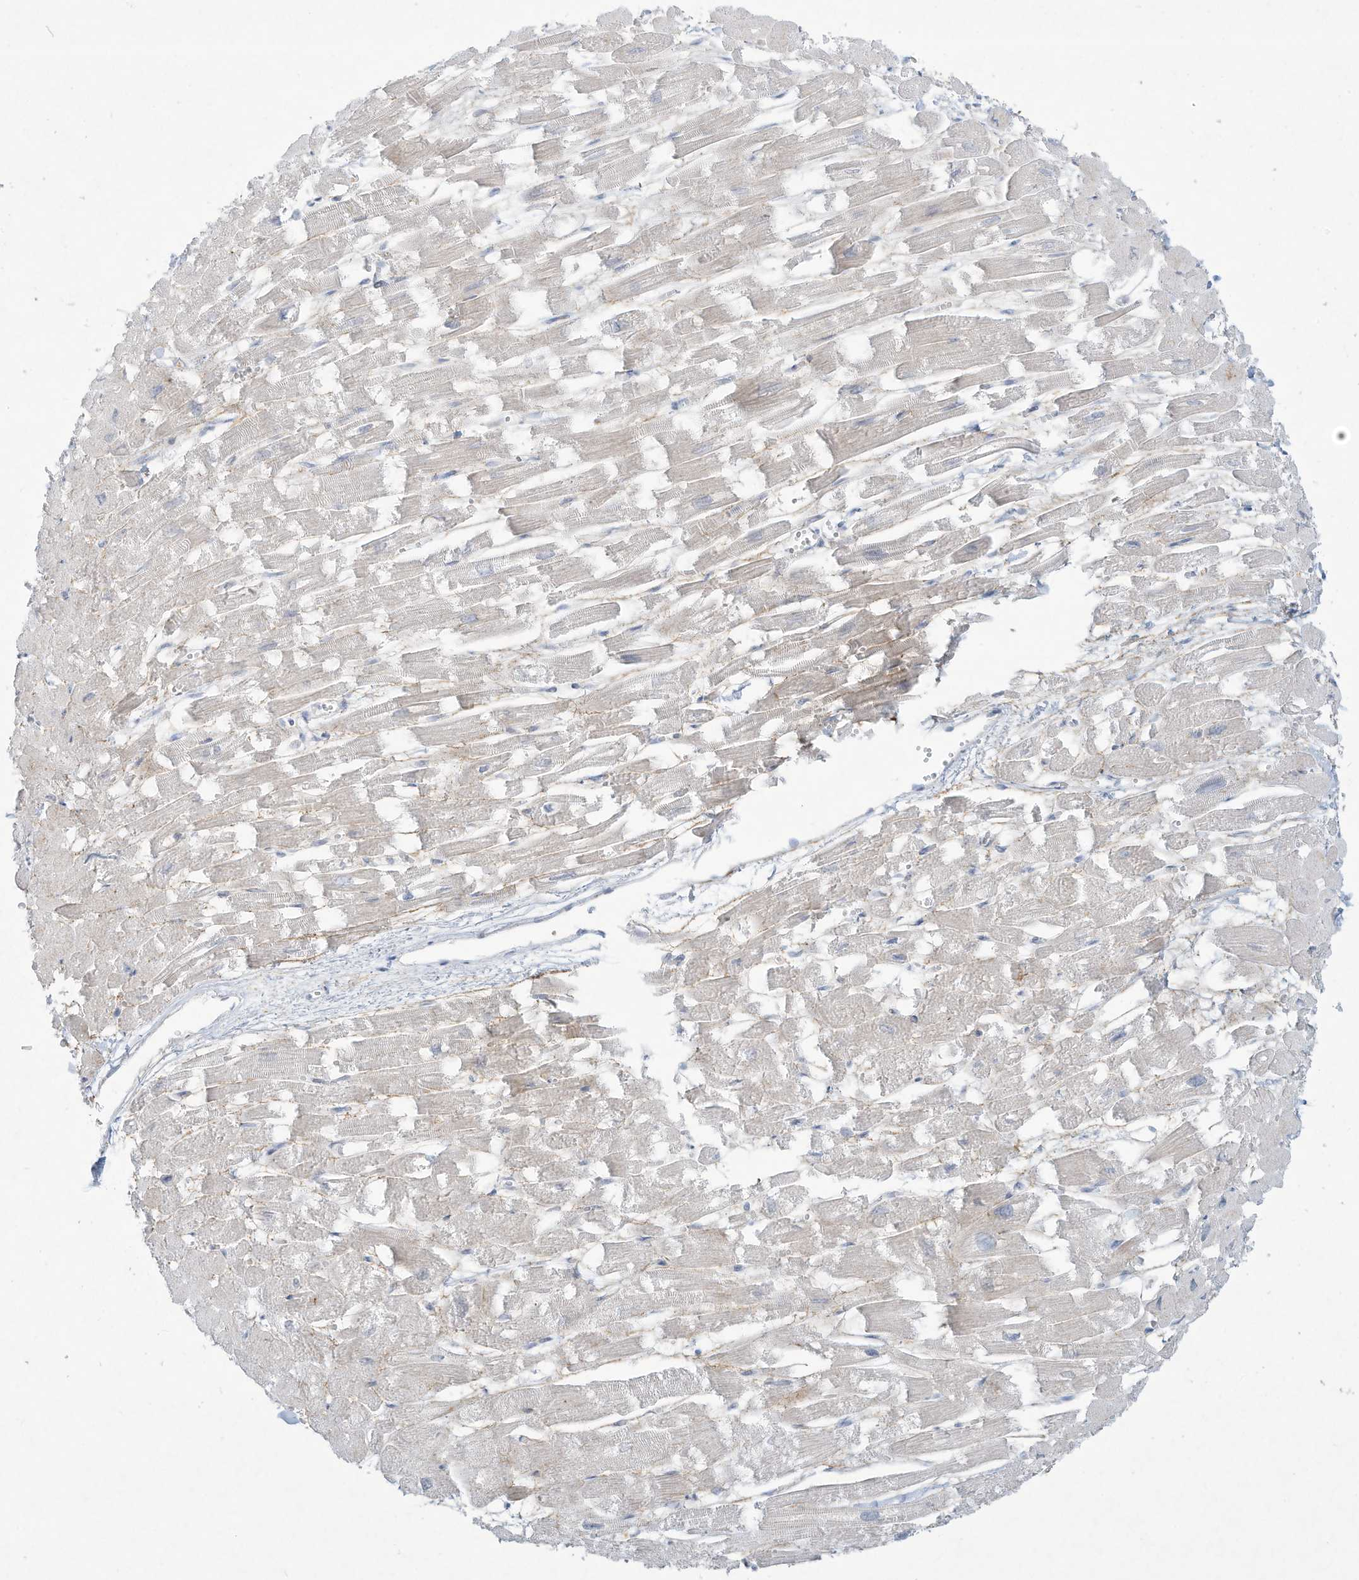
{"staining": {"intensity": "moderate", "quantity": "<25%", "location": "cytoplasmic/membranous"}, "tissue": "heart muscle", "cell_type": "Cardiomyocytes", "image_type": "normal", "snomed": [{"axis": "morphology", "description": "Normal tissue, NOS"}, {"axis": "topography", "description": "Heart"}], "caption": "A brown stain labels moderate cytoplasmic/membranous expression of a protein in cardiomyocytes of normal heart muscle.", "gene": "PAX6", "patient": {"sex": "male", "age": 54}}